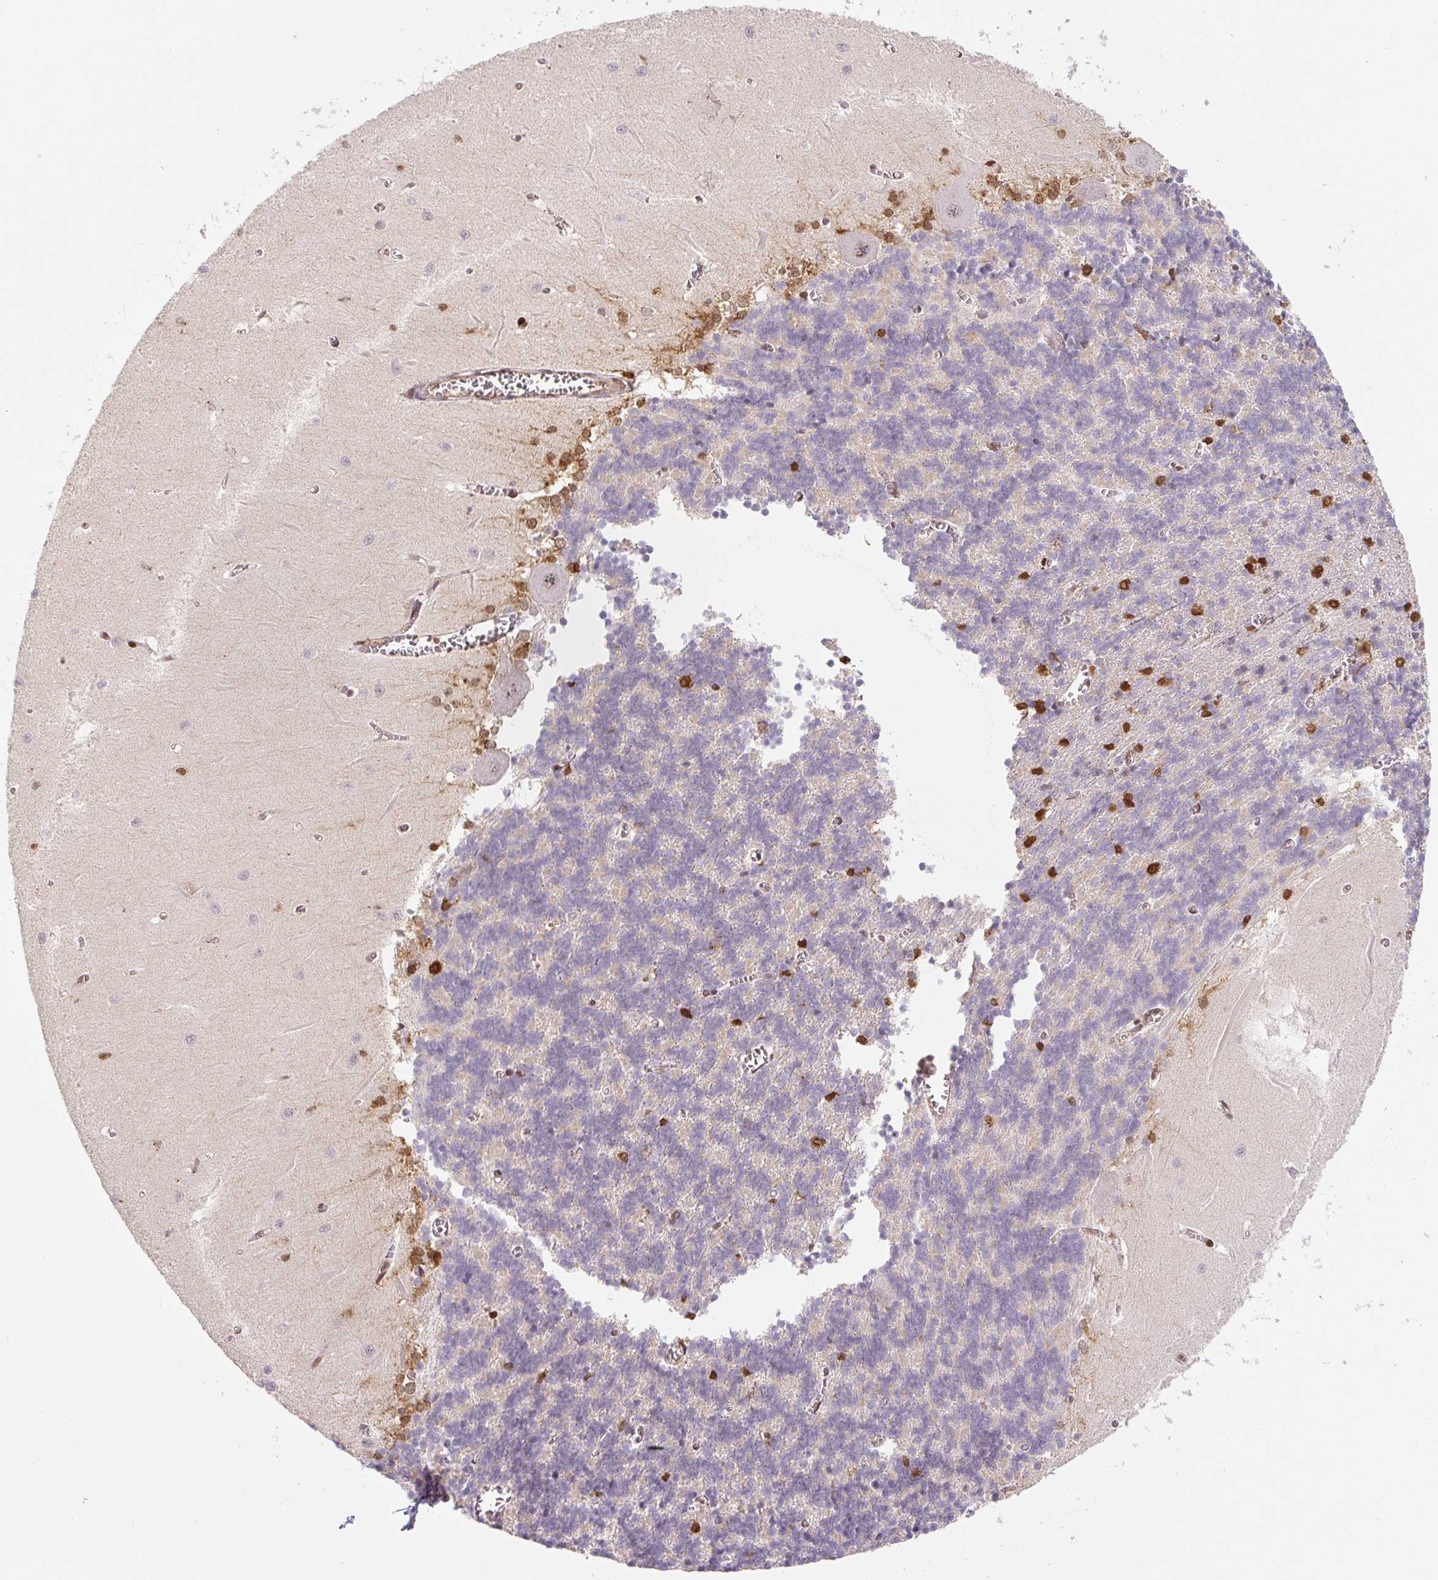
{"staining": {"intensity": "moderate", "quantity": "25%-75%", "location": "nuclear"}, "tissue": "cerebellum", "cell_type": "Cells in granular layer", "image_type": "normal", "snomed": [{"axis": "morphology", "description": "Normal tissue, NOS"}, {"axis": "topography", "description": "Cerebellum"}], "caption": "Immunohistochemical staining of benign human cerebellum shows medium levels of moderate nuclear positivity in approximately 25%-75% of cells in granular layer.", "gene": "PYDC2", "patient": {"sex": "male", "age": 37}}